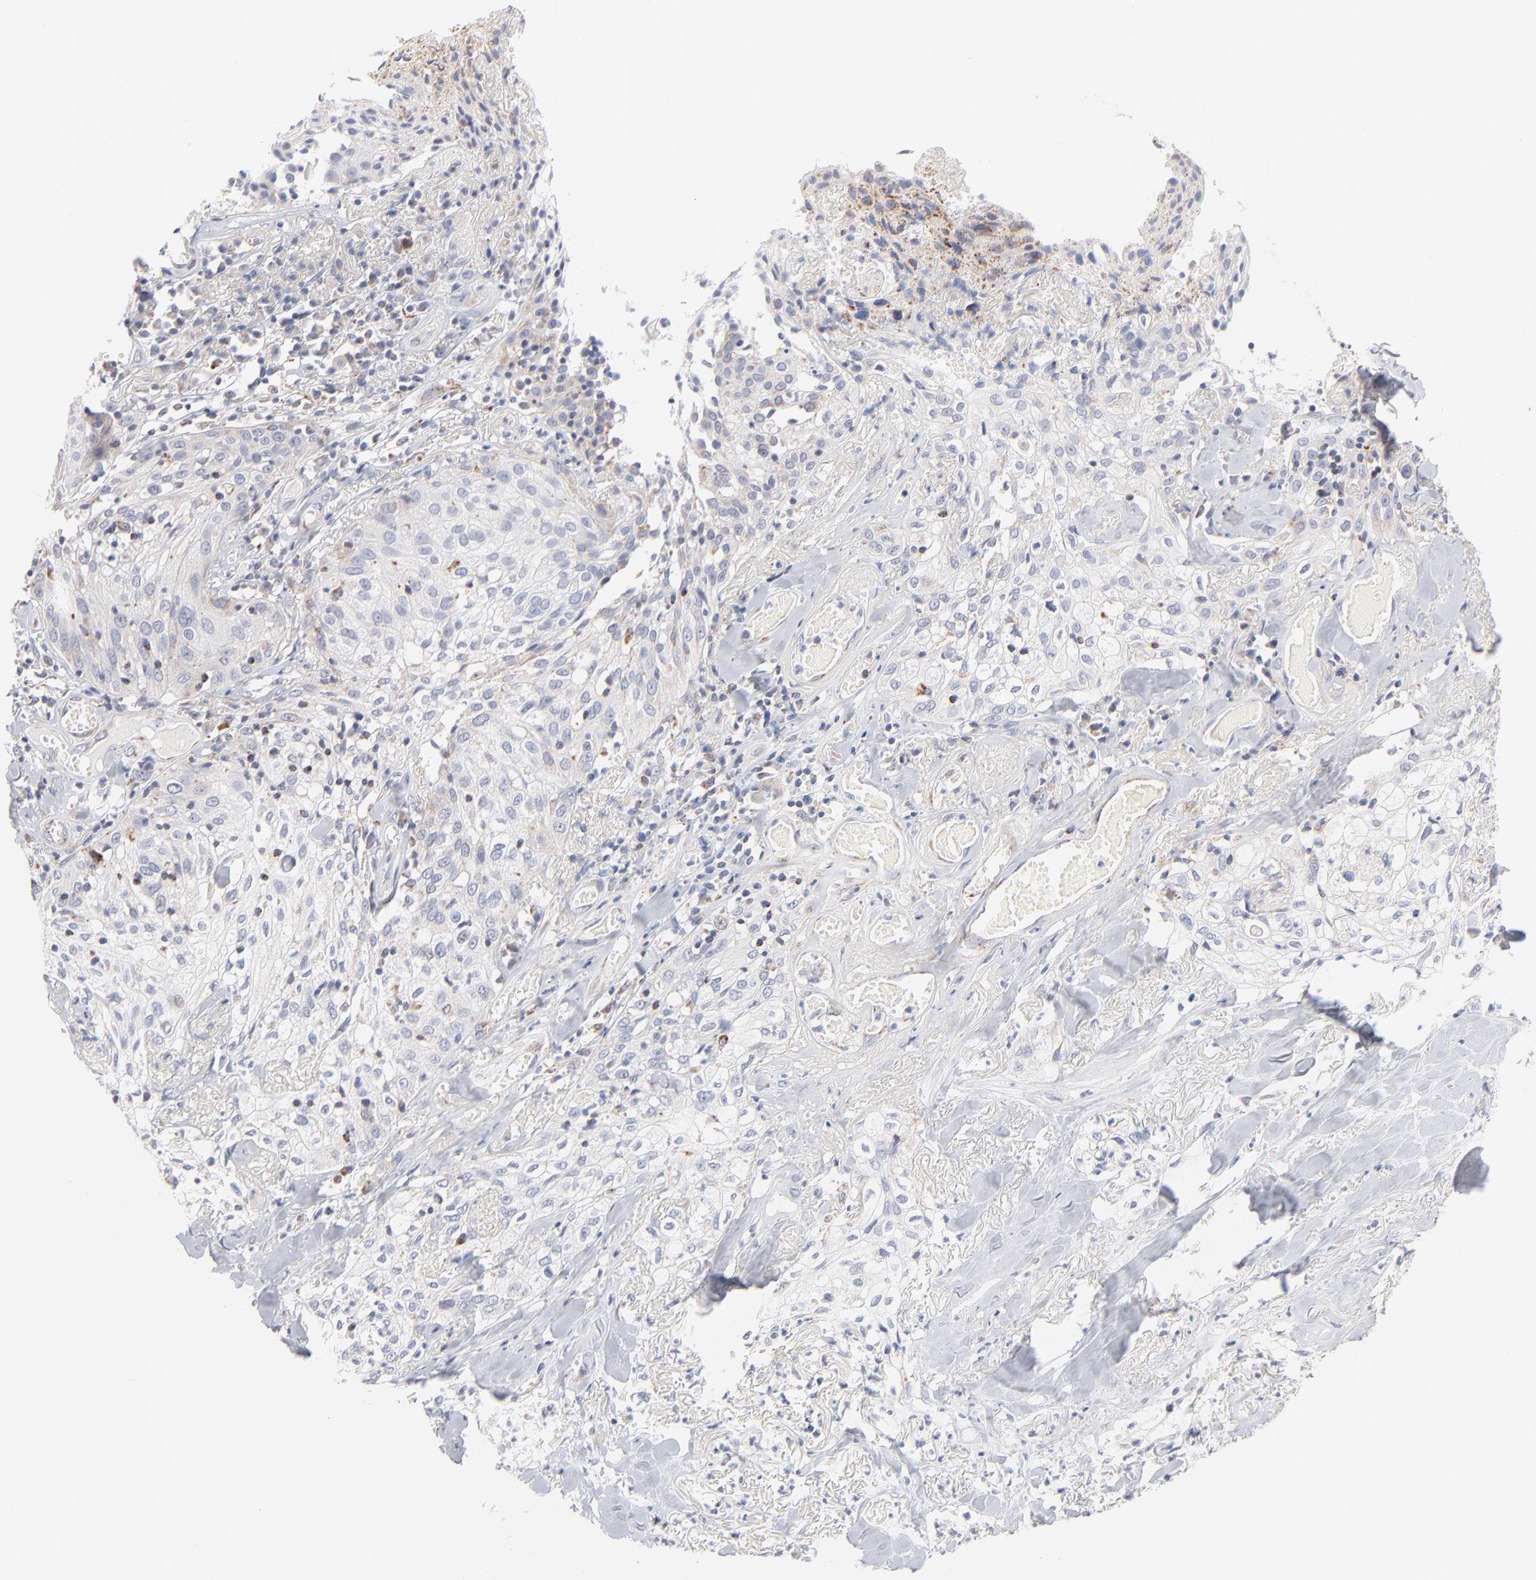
{"staining": {"intensity": "moderate", "quantity": "<25%", "location": "cytoplasmic/membranous"}, "tissue": "skin cancer", "cell_type": "Tumor cells", "image_type": "cancer", "snomed": [{"axis": "morphology", "description": "Squamous cell carcinoma, NOS"}, {"axis": "topography", "description": "Skin"}], "caption": "A brown stain highlights moderate cytoplasmic/membranous positivity of a protein in squamous cell carcinoma (skin) tumor cells. The protein of interest is shown in brown color, while the nuclei are stained blue.", "gene": "MRPL58", "patient": {"sex": "male", "age": 65}}